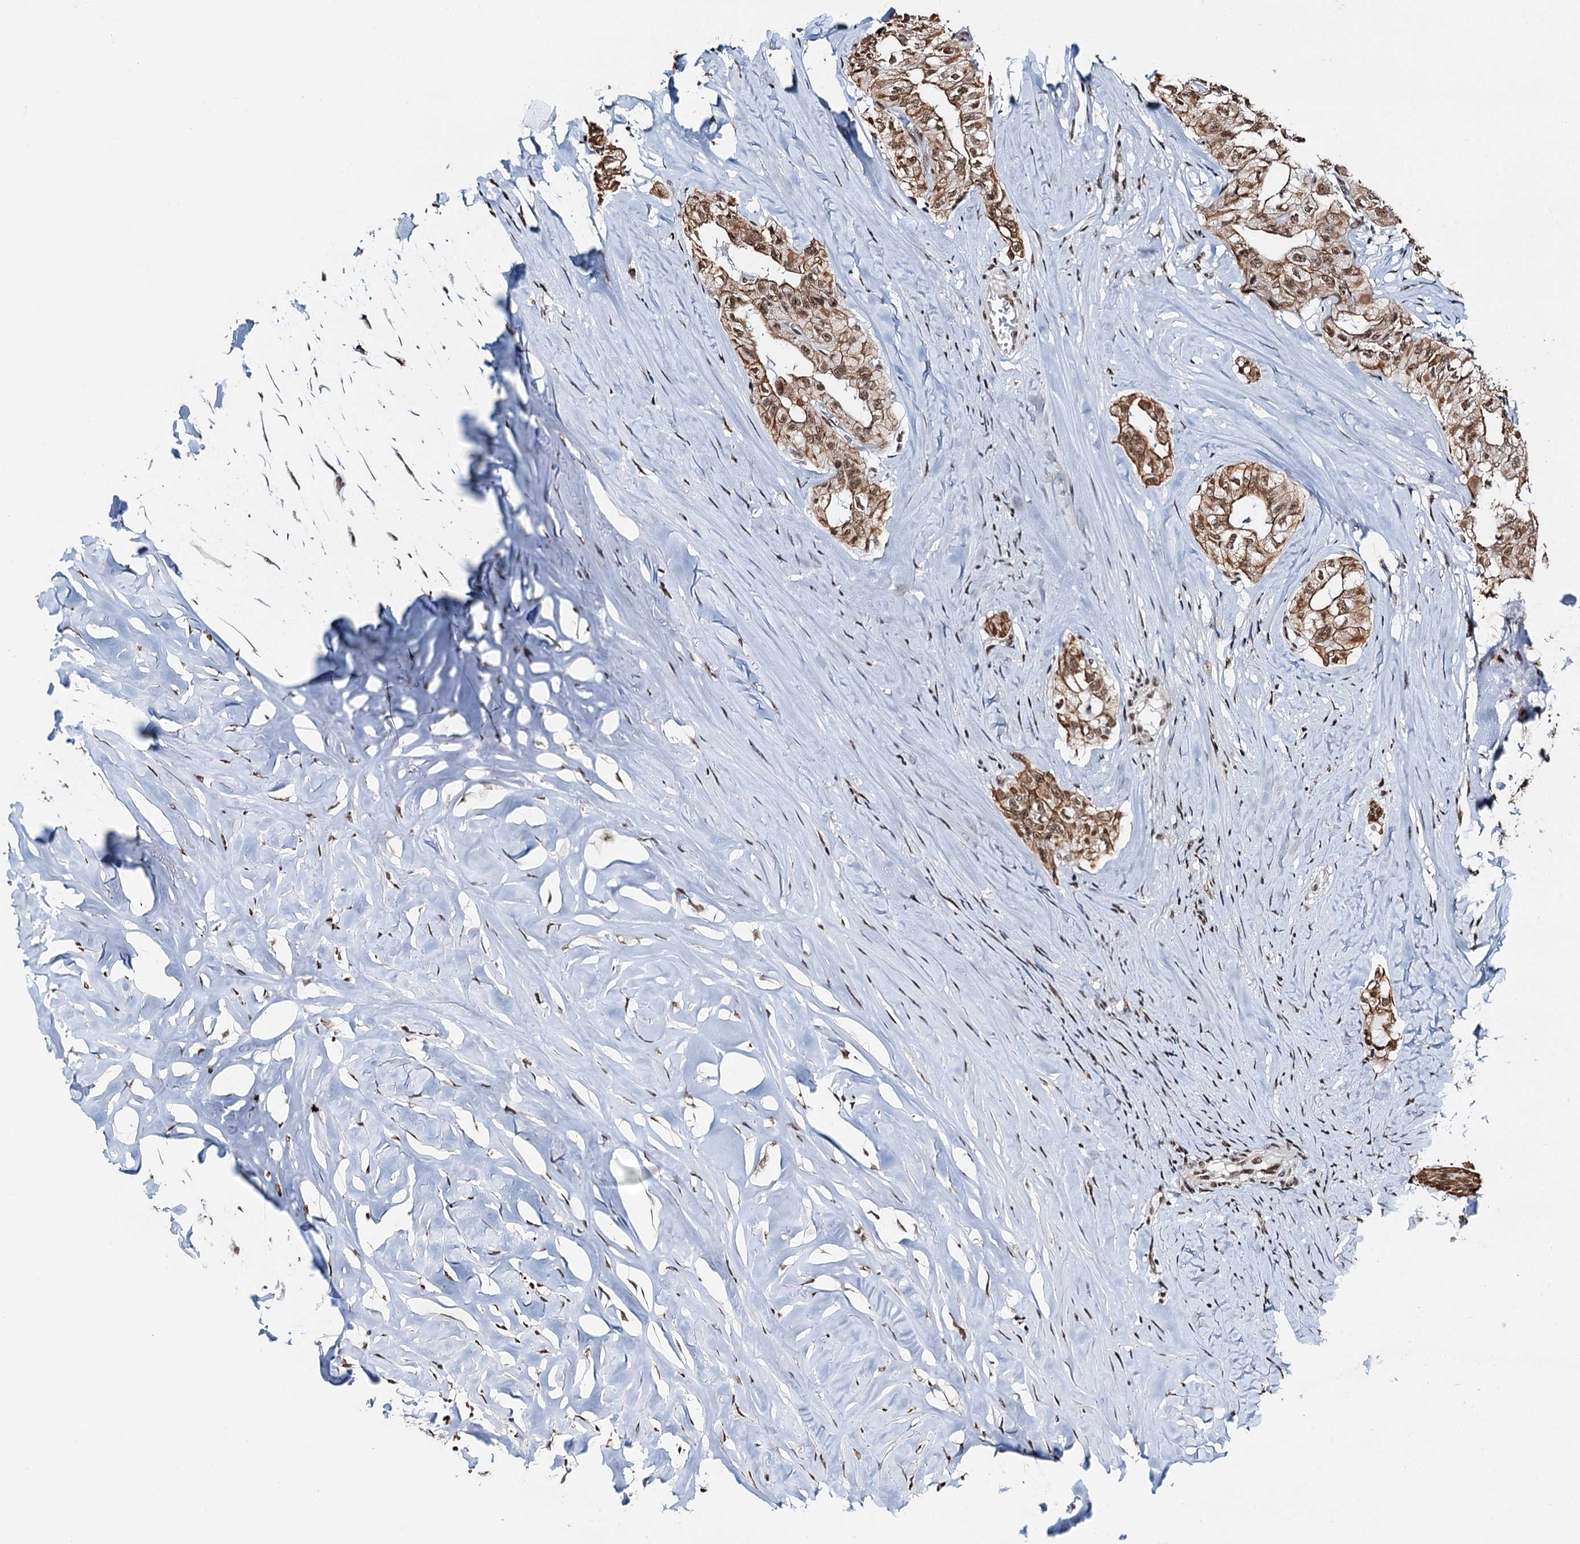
{"staining": {"intensity": "moderate", "quantity": ">75%", "location": "cytoplasmic/membranous,nuclear"}, "tissue": "thyroid cancer", "cell_type": "Tumor cells", "image_type": "cancer", "snomed": [{"axis": "morphology", "description": "Papillary adenocarcinoma, NOS"}, {"axis": "topography", "description": "Thyroid gland"}], "caption": "Moderate cytoplasmic/membranous and nuclear staining is identified in approximately >75% of tumor cells in papillary adenocarcinoma (thyroid).", "gene": "ZNF609", "patient": {"sex": "female", "age": 59}}